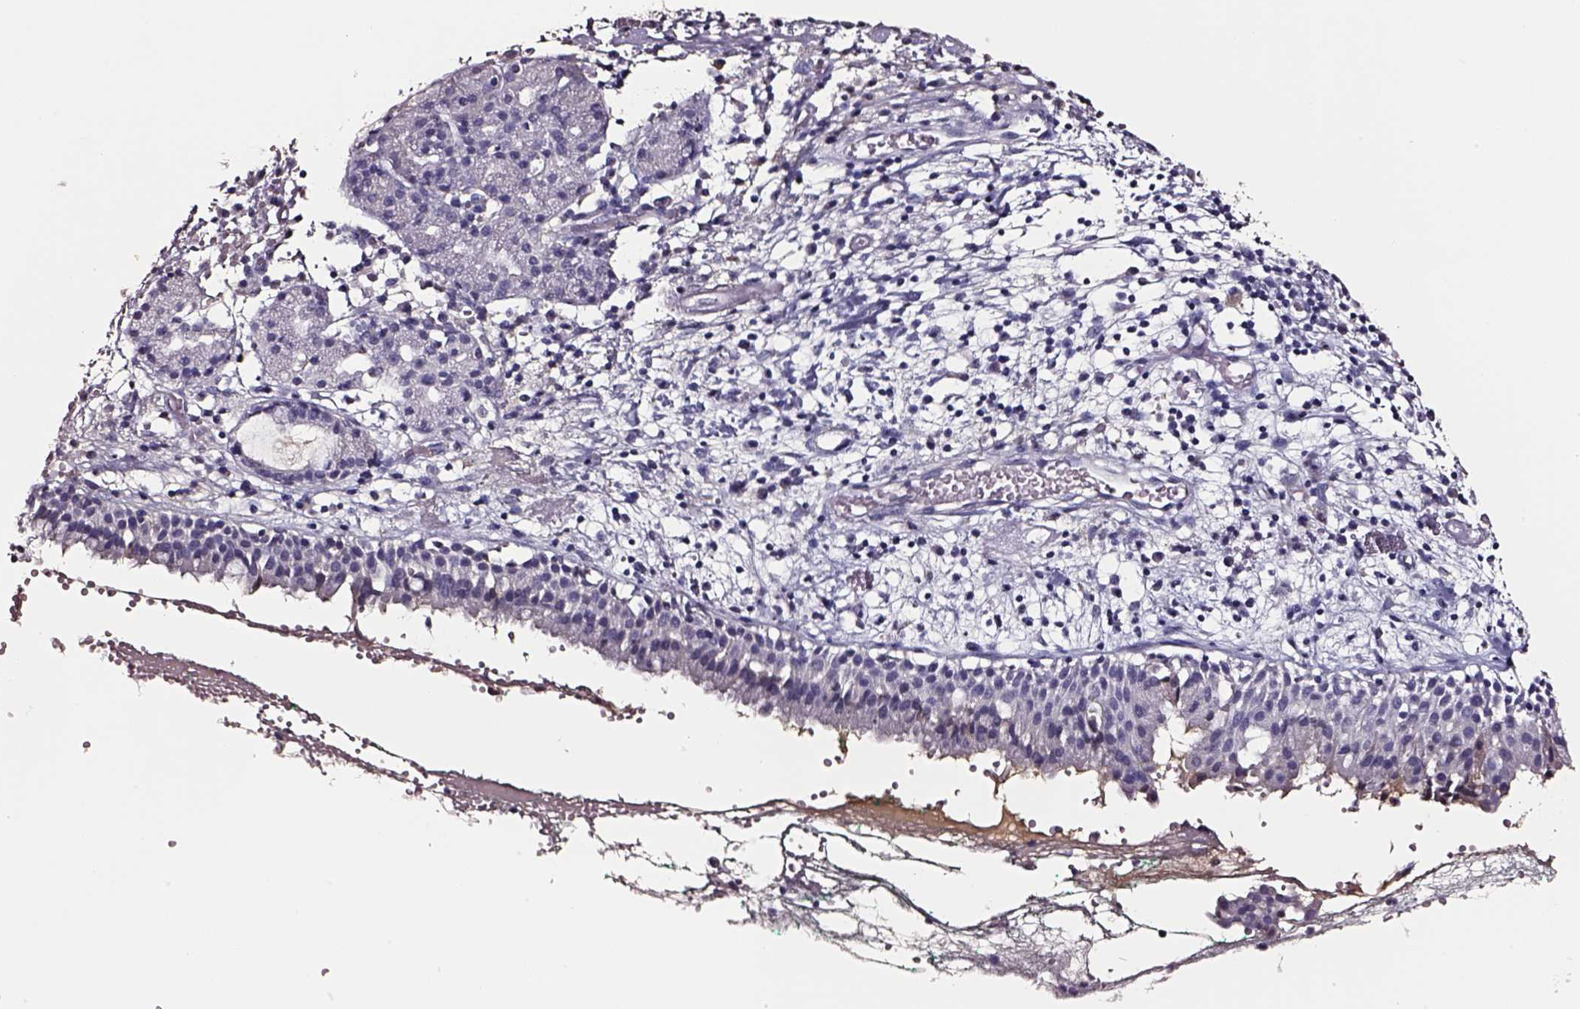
{"staining": {"intensity": "negative", "quantity": "none", "location": "none"}, "tissue": "nasopharynx", "cell_type": "Respiratory epithelial cells", "image_type": "normal", "snomed": [{"axis": "morphology", "description": "Normal tissue, NOS"}, {"axis": "morphology", "description": "Basal cell carcinoma"}, {"axis": "topography", "description": "Cartilage tissue"}, {"axis": "topography", "description": "Nasopharynx"}, {"axis": "topography", "description": "Oral tissue"}], "caption": "Respiratory epithelial cells show no significant positivity in normal nasopharynx. (Brightfield microscopy of DAB (3,3'-diaminobenzidine) IHC at high magnification).", "gene": "SMIM17", "patient": {"sex": "female", "age": 77}}